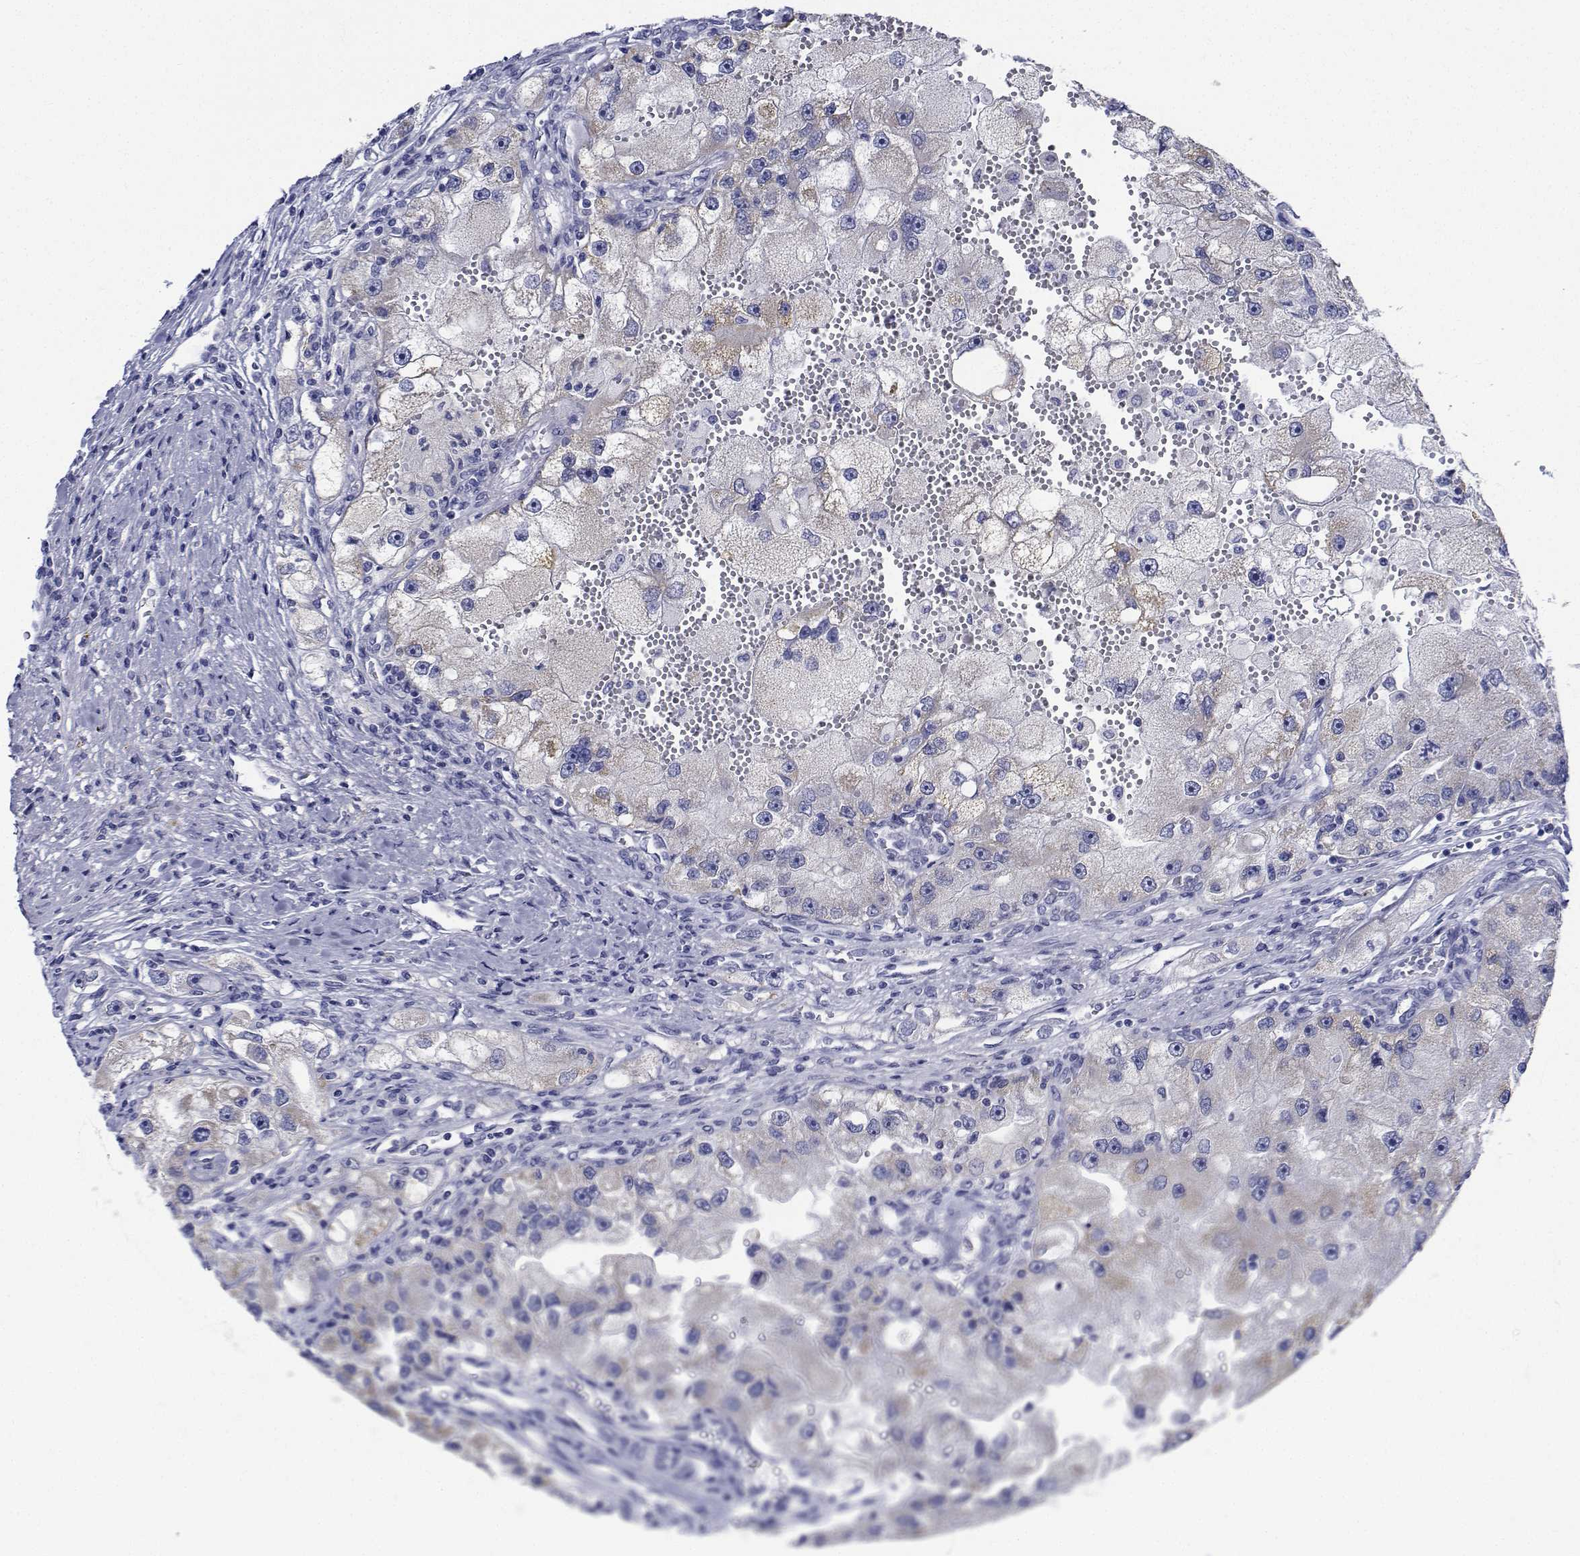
{"staining": {"intensity": "negative", "quantity": "none", "location": "none"}, "tissue": "renal cancer", "cell_type": "Tumor cells", "image_type": "cancer", "snomed": [{"axis": "morphology", "description": "Adenocarcinoma, NOS"}, {"axis": "topography", "description": "Kidney"}], "caption": "Adenocarcinoma (renal) was stained to show a protein in brown. There is no significant staining in tumor cells.", "gene": "CDHR3", "patient": {"sex": "male", "age": 63}}